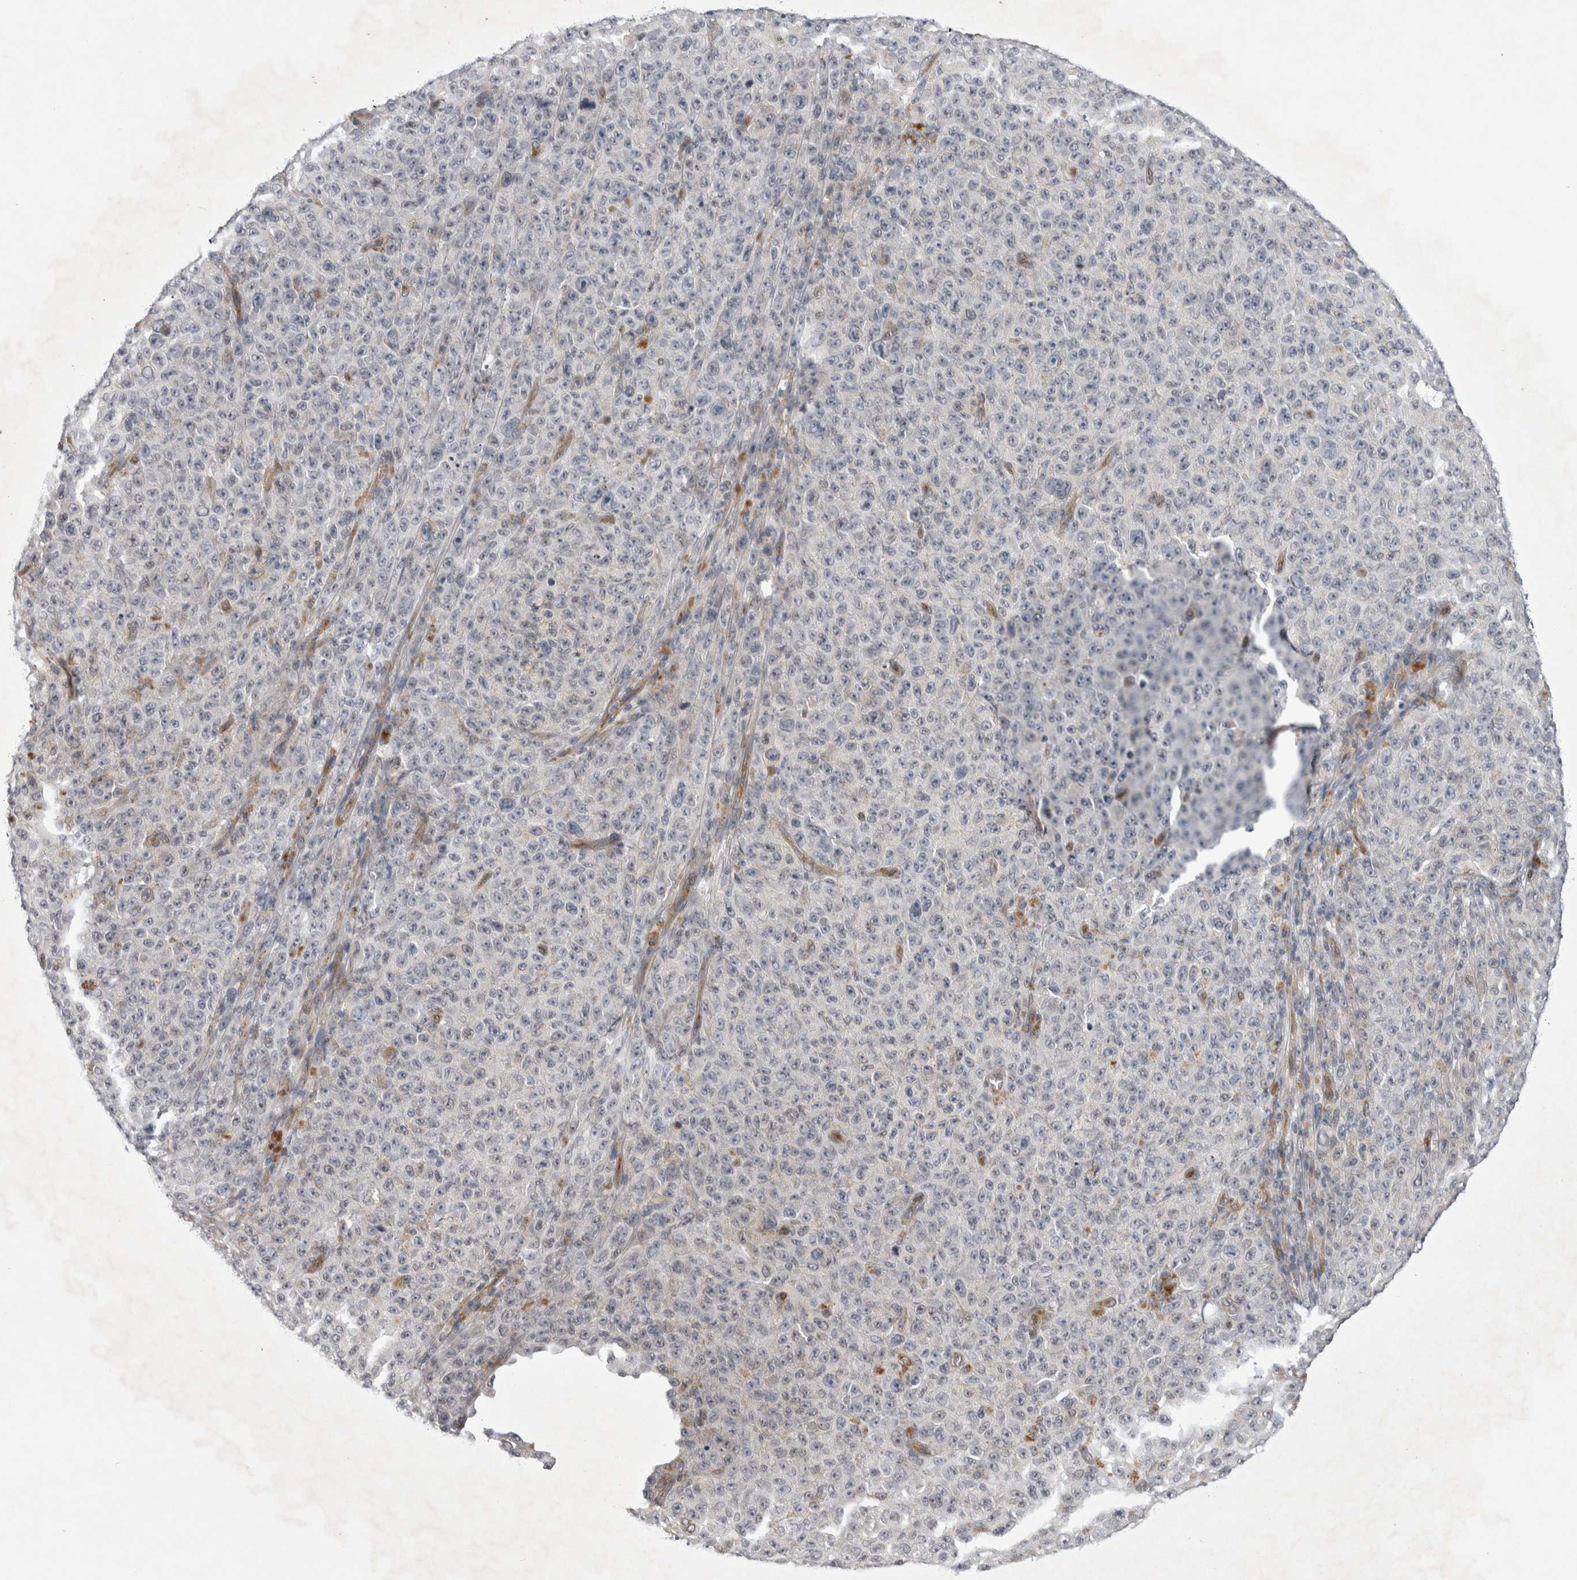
{"staining": {"intensity": "negative", "quantity": "none", "location": "none"}, "tissue": "melanoma", "cell_type": "Tumor cells", "image_type": "cancer", "snomed": [{"axis": "morphology", "description": "Malignant melanoma, NOS"}, {"axis": "topography", "description": "Skin"}], "caption": "Tumor cells are negative for protein expression in human melanoma. (DAB immunohistochemistry (IHC), high magnification).", "gene": "PARP11", "patient": {"sex": "female", "age": 82}}